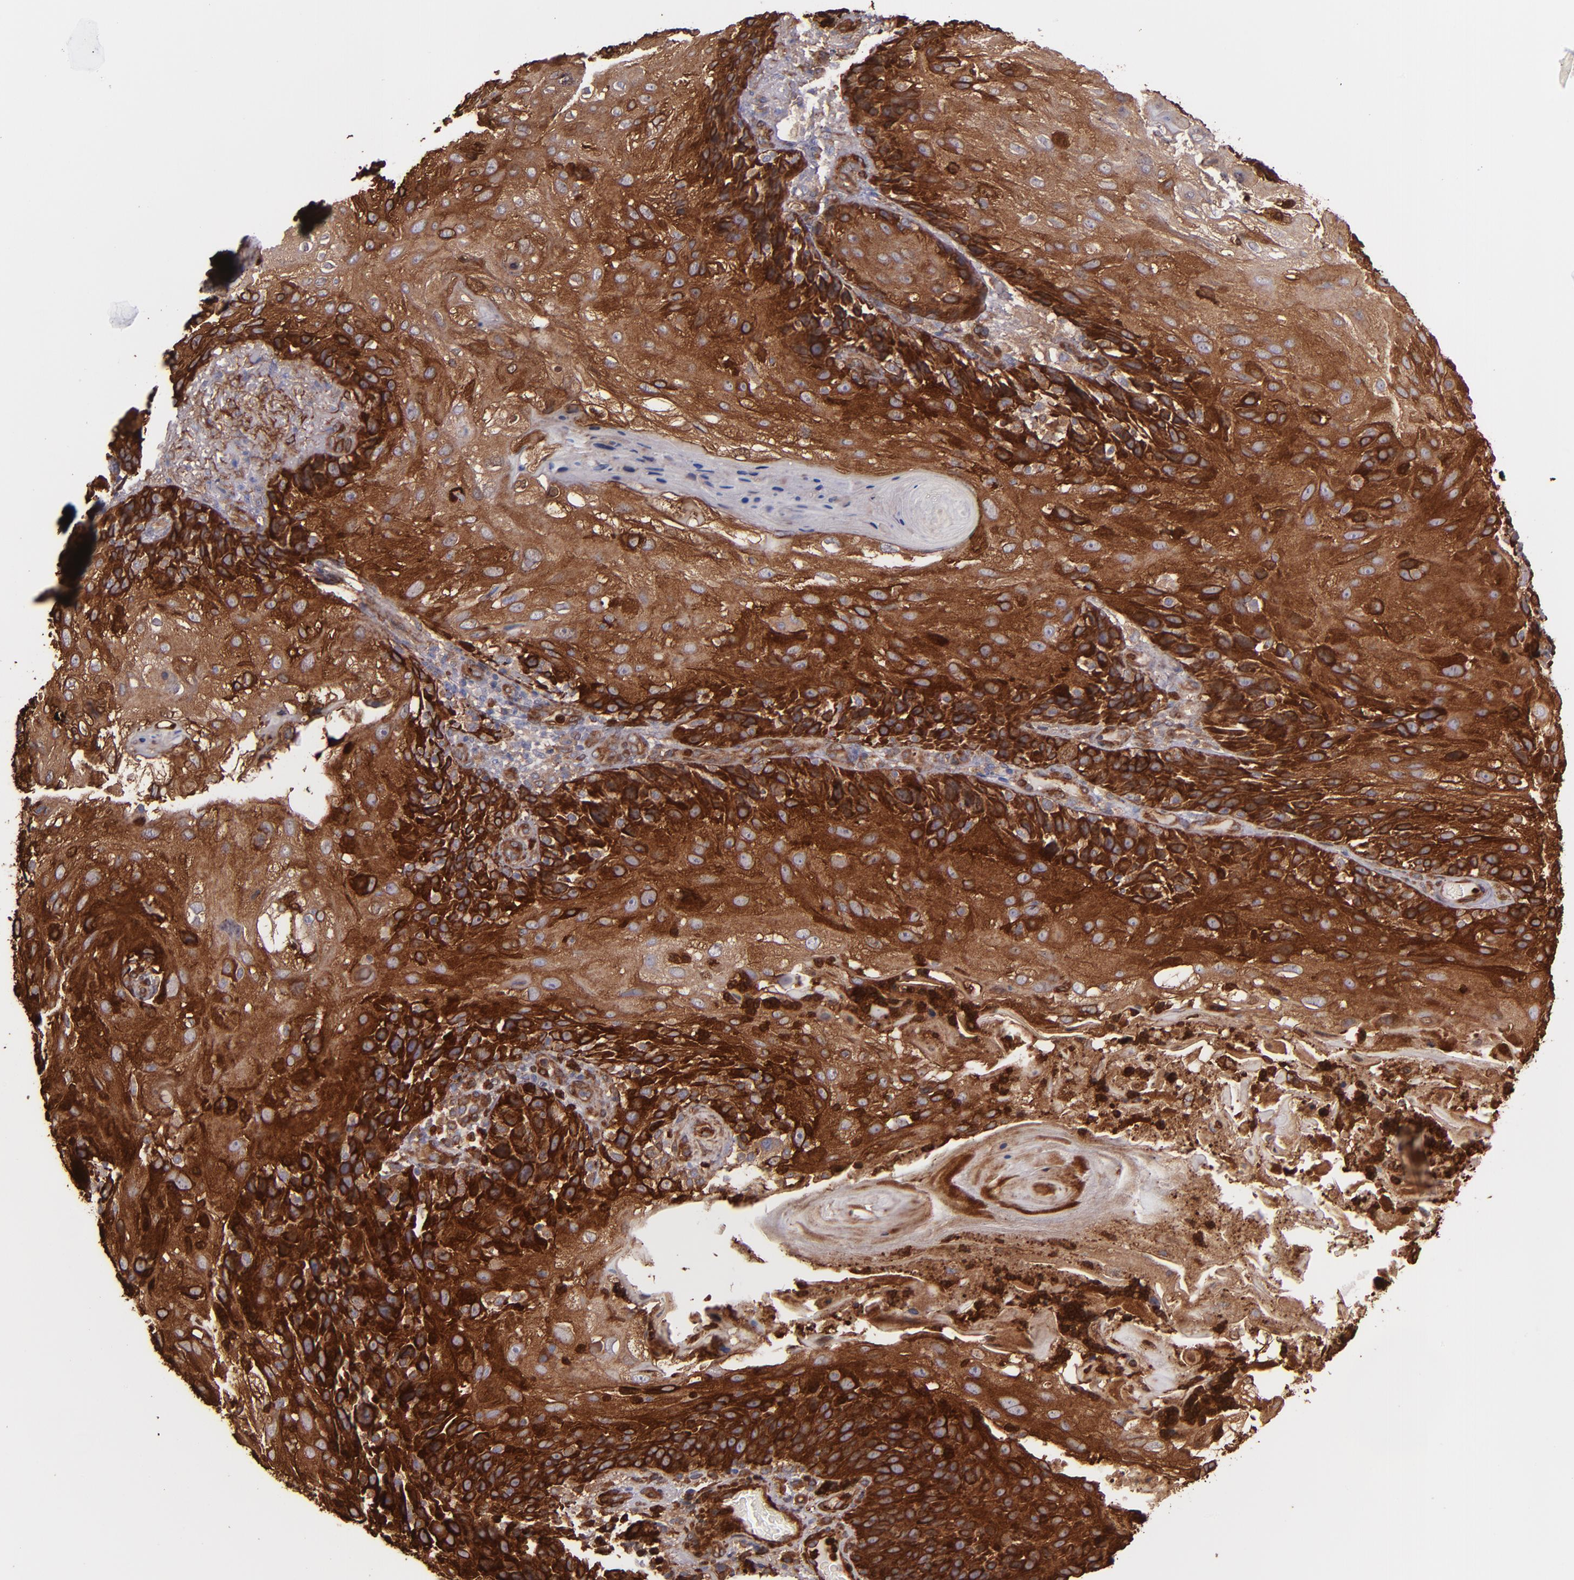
{"staining": {"intensity": "strong", "quantity": ">75%", "location": "cytoplasmic/membranous"}, "tissue": "skin cancer", "cell_type": "Tumor cells", "image_type": "cancer", "snomed": [{"axis": "morphology", "description": "Normal tissue, NOS"}, {"axis": "morphology", "description": "Squamous cell carcinoma, NOS"}, {"axis": "topography", "description": "Skin"}], "caption": "Skin cancer (squamous cell carcinoma) tissue displays strong cytoplasmic/membranous staining in approximately >75% of tumor cells, visualized by immunohistochemistry.", "gene": "VCL", "patient": {"sex": "female", "age": 83}}